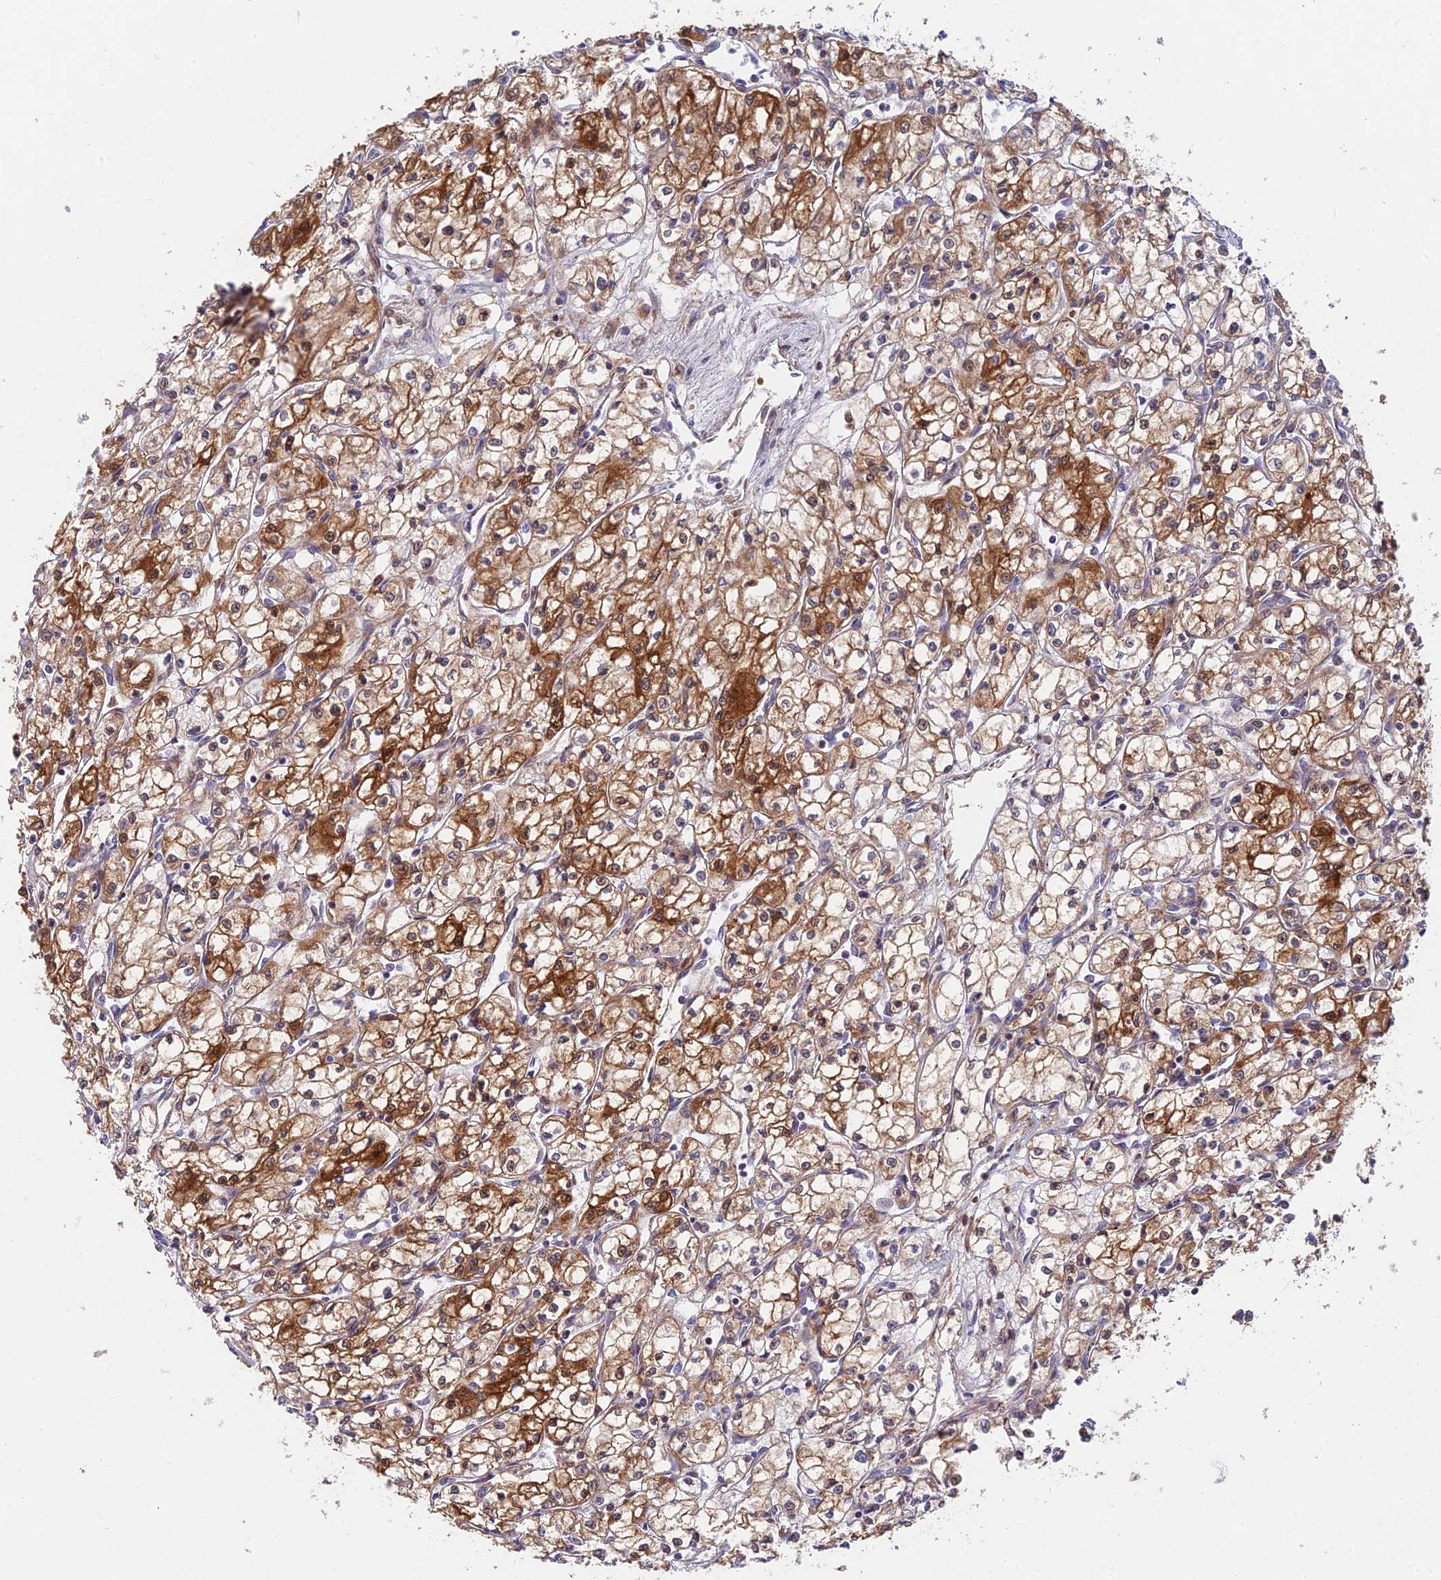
{"staining": {"intensity": "strong", "quantity": ">75%", "location": "cytoplasmic/membranous"}, "tissue": "renal cancer", "cell_type": "Tumor cells", "image_type": "cancer", "snomed": [{"axis": "morphology", "description": "Adenocarcinoma, NOS"}, {"axis": "topography", "description": "Kidney"}], "caption": "Immunohistochemical staining of renal cancer (adenocarcinoma) reveals high levels of strong cytoplasmic/membranous positivity in about >75% of tumor cells.", "gene": "FUOM", "patient": {"sex": "male", "age": 59}}